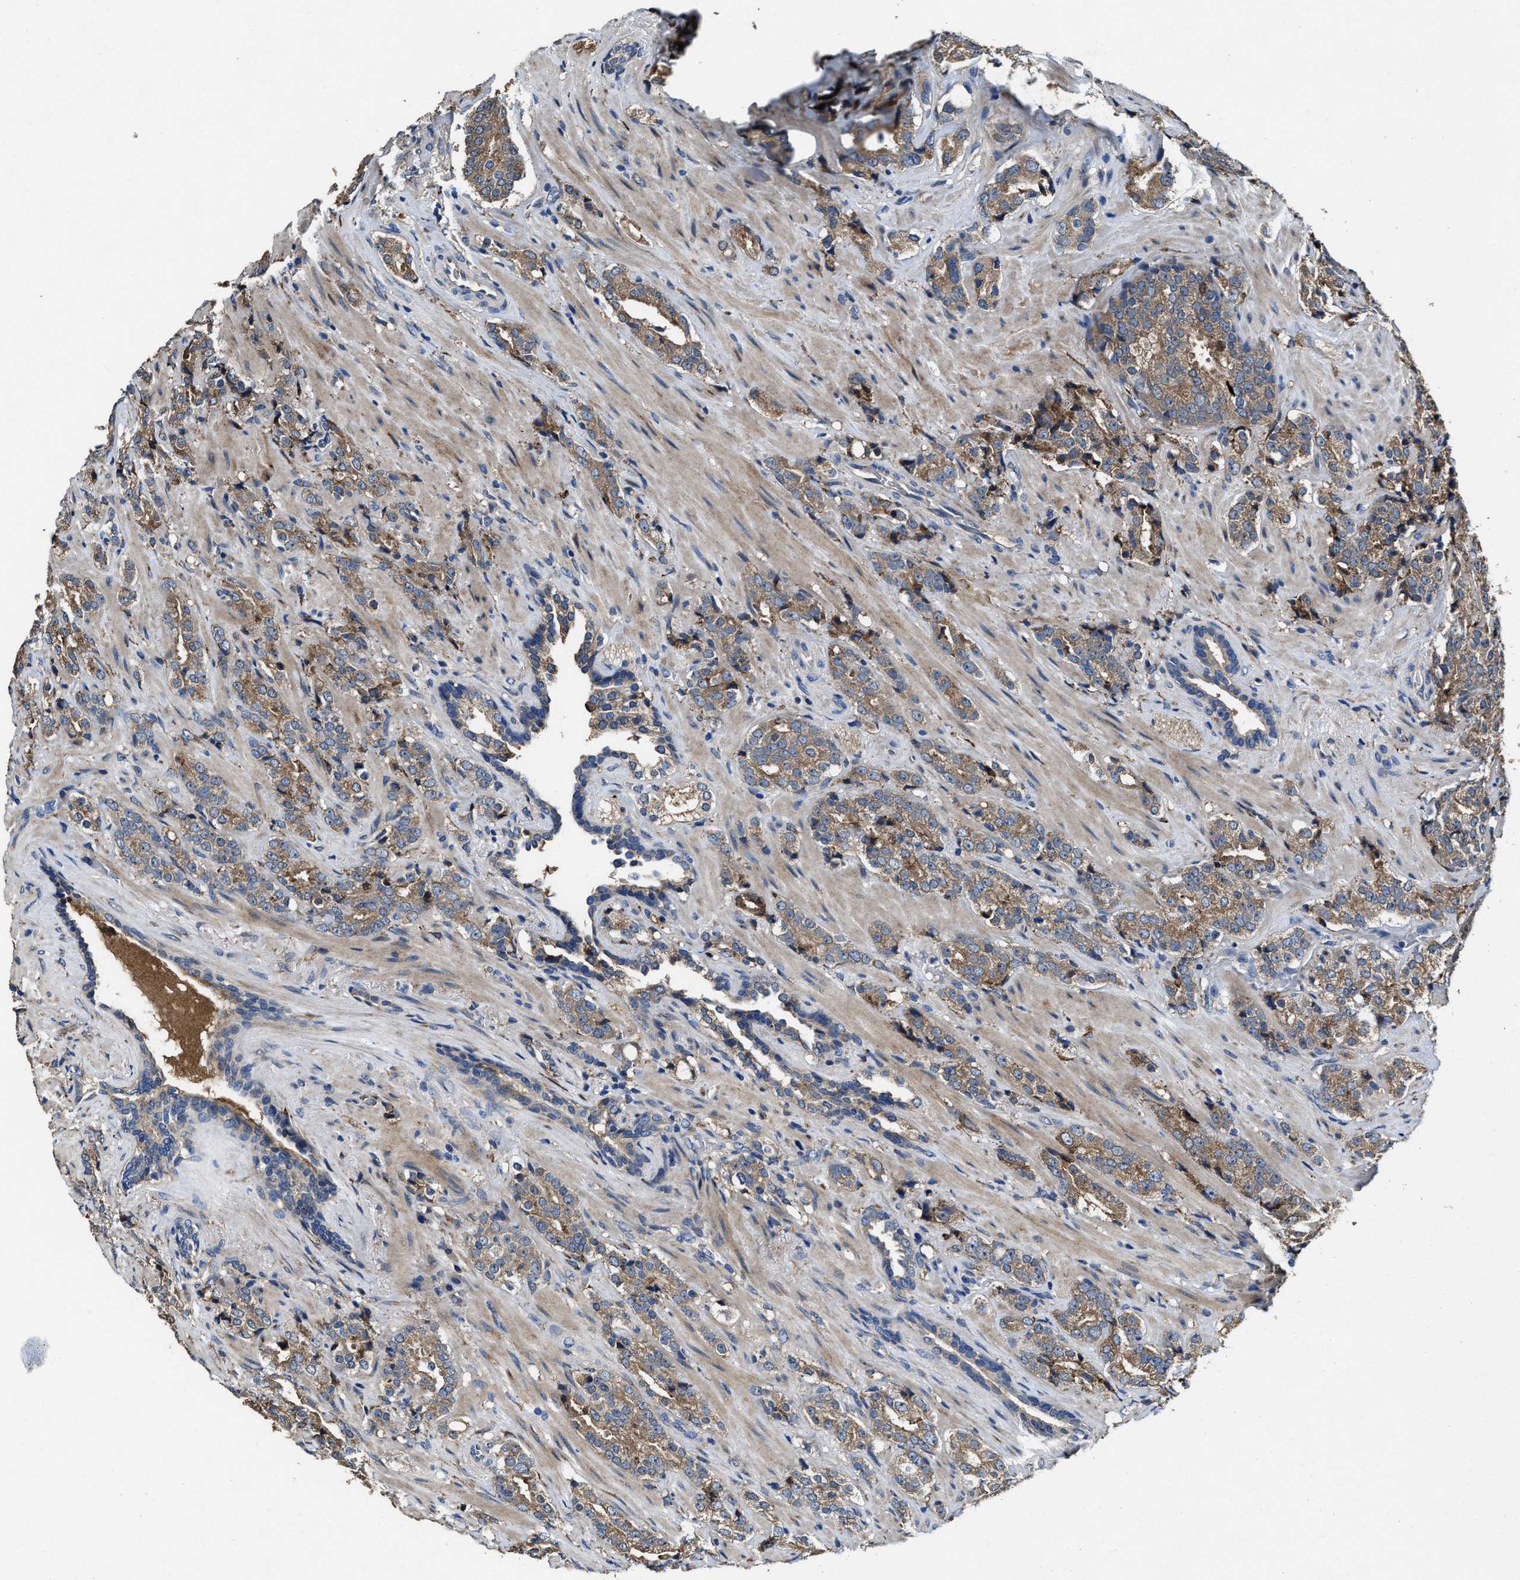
{"staining": {"intensity": "moderate", "quantity": ">75%", "location": "cytoplasmic/membranous"}, "tissue": "prostate cancer", "cell_type": "Tumor cells", "image_type": "cancer", "snomed": [{"axis": "morphology", "description": "Adenocarcinoma, High grade"}, {"axis": "topography", "description": "Prostate"}], "caption": "Immunohistochemical staining of human prostate cancer displays medium levels of moderate cytoplasmic/membranous staining in about >75% of tumor cells.", "gene": "IDNK", "patient": {"sex": "male", "age": 71}}